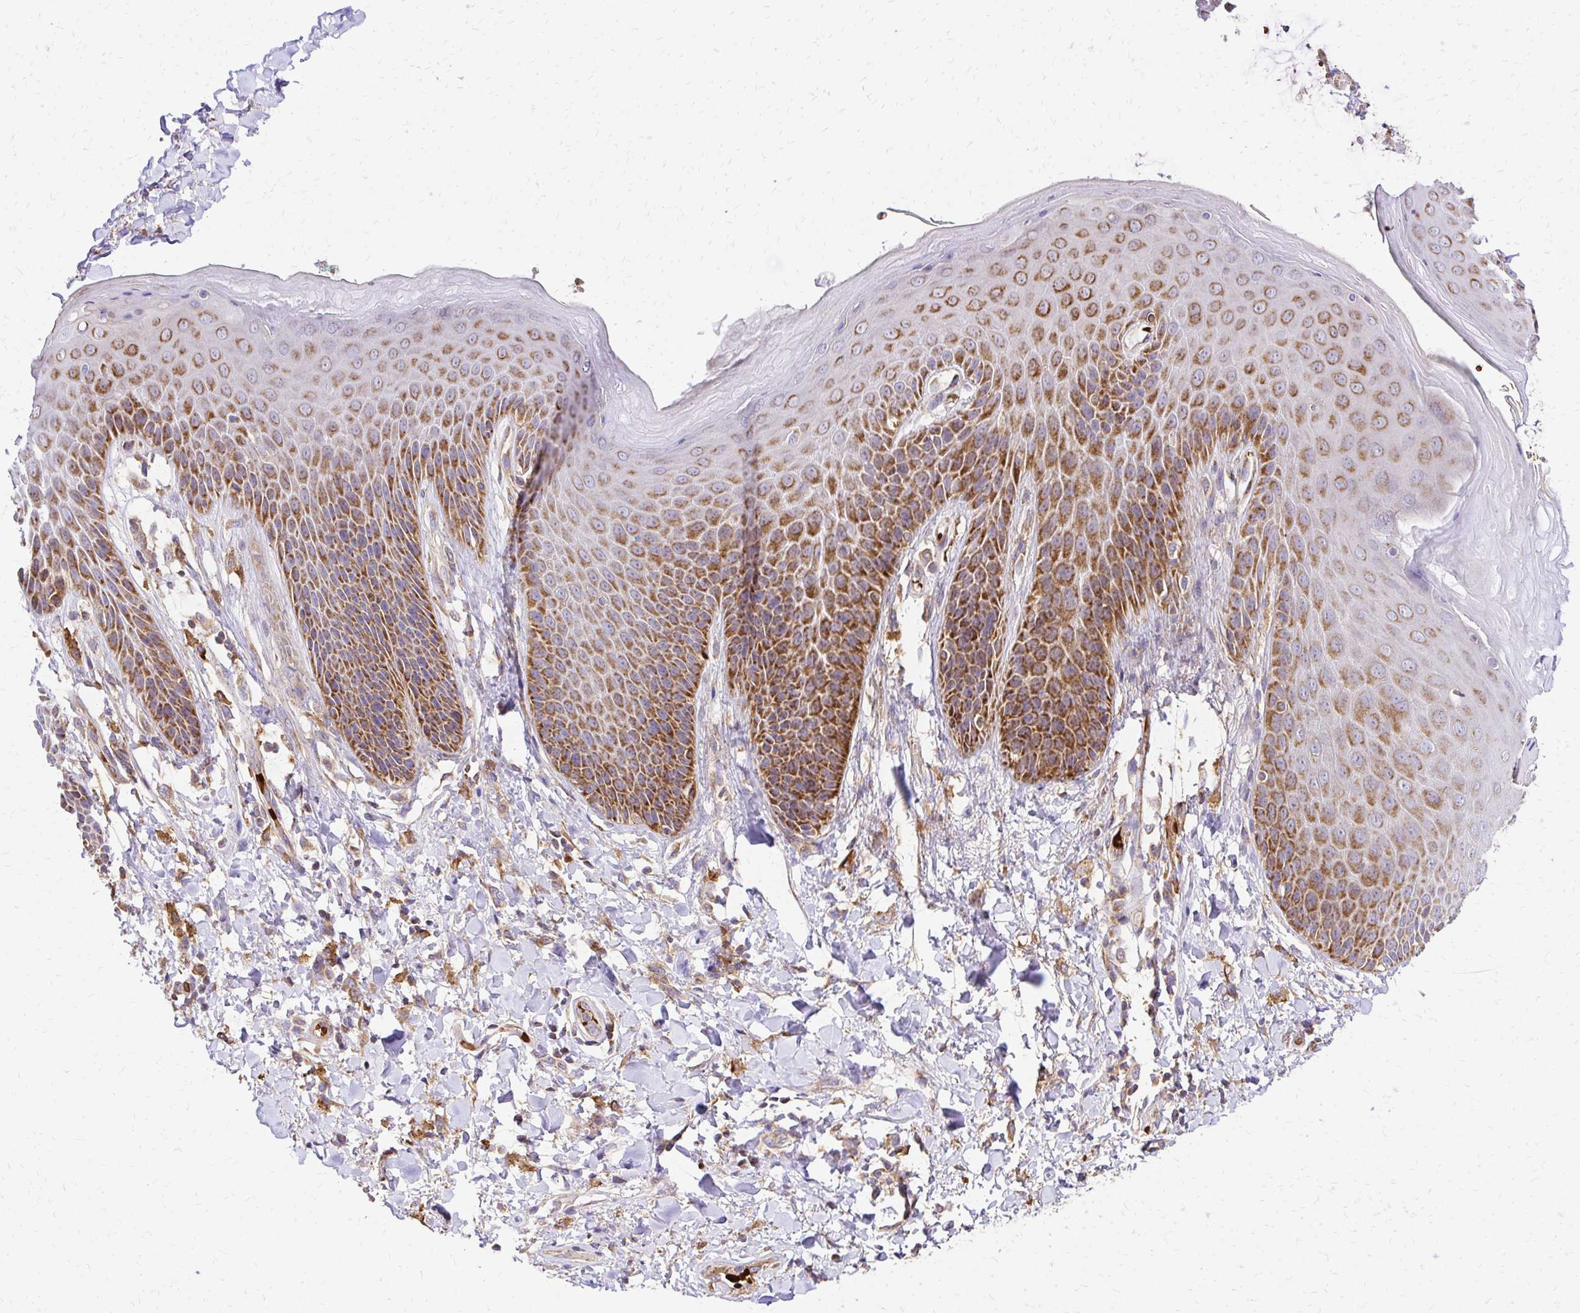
{"staining": {"intensity": "moderate", "quantity": "25%-75%", "location": "cytoplasmic/membranous"}, "tissue": "skin", "cell_type": "Epidermal cells", "image_type": "normal", "snomed": [{"axis": "morphology", "description": "Normal tissue, NOS"}, {"axis": "topography", "description": "Anal"}, {"axis": "topography", "description": "Peripheral nerve tissue"}], "caption": "High-power microscopy captured an immunohistochemistry micrograph of normal skin, revealing moderate cytoplasmic/membranous expression in approximately 25%-75% of epidermal cells. The protein is shown in brown color, while the nuclei are stained blue.", "gene": "MRPL13", "patient": {"sex": "male", "age": 51}}